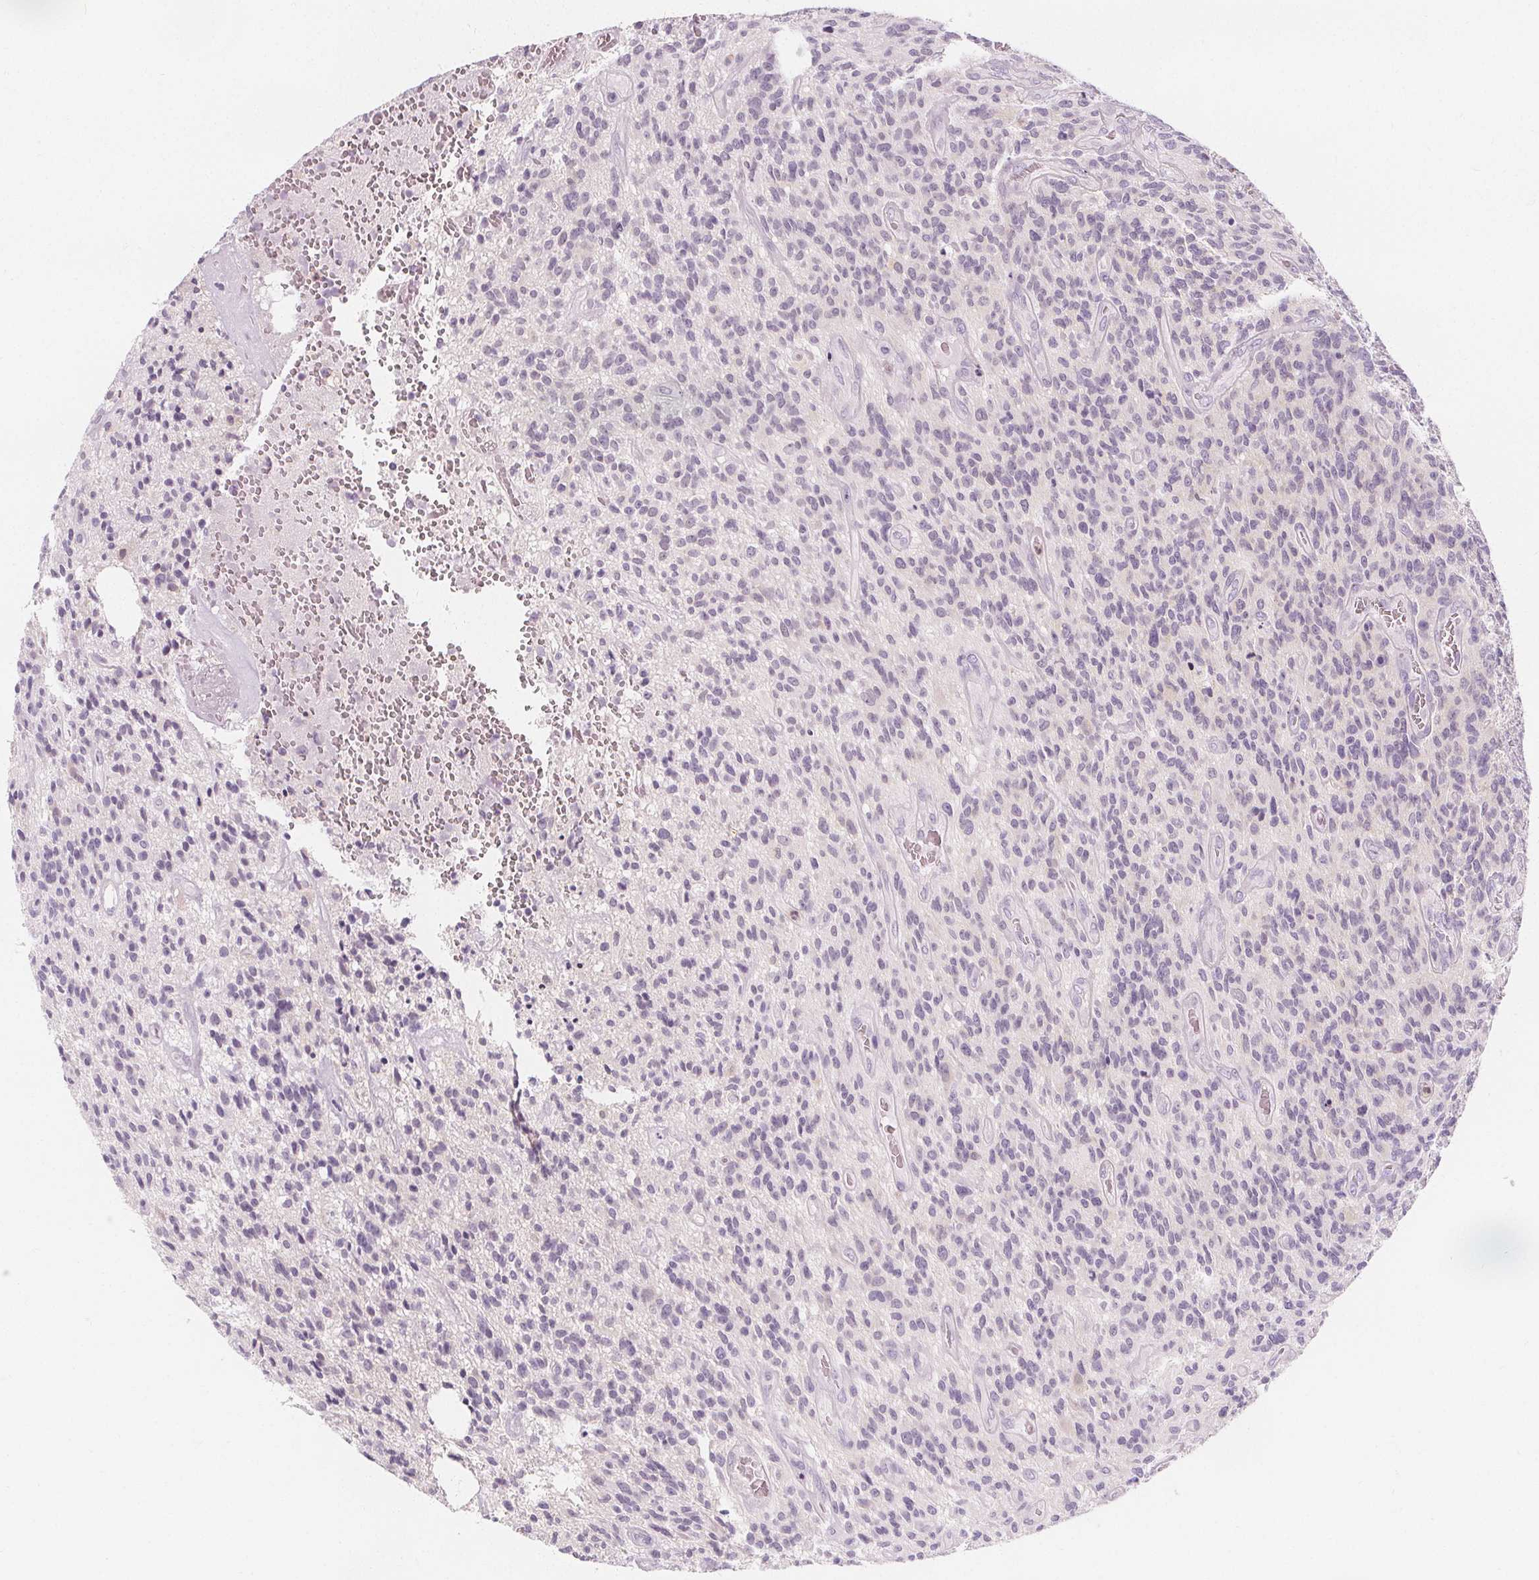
{"staining": {"intensity": "negative", "quantity": "none", "location": "none"}, "tissue": "glioma", "cell_type": "Tumor cells", "image_type": "cancer", "snomed": [{"axis": "morphology", "description": "Glioma, malignant, High grade"}, {"axis": "topography", "description": "Brain"}], "caption": "Immunohistochemical staining of malignant high-grade glioma demonstrates no significant staining in tumor cells. (Brightfield microscopy of DAB immunohistochemistry (IHC) at high magnification).", "gene": "UGP2", "patient": {"sex": "male", "age": 76}}